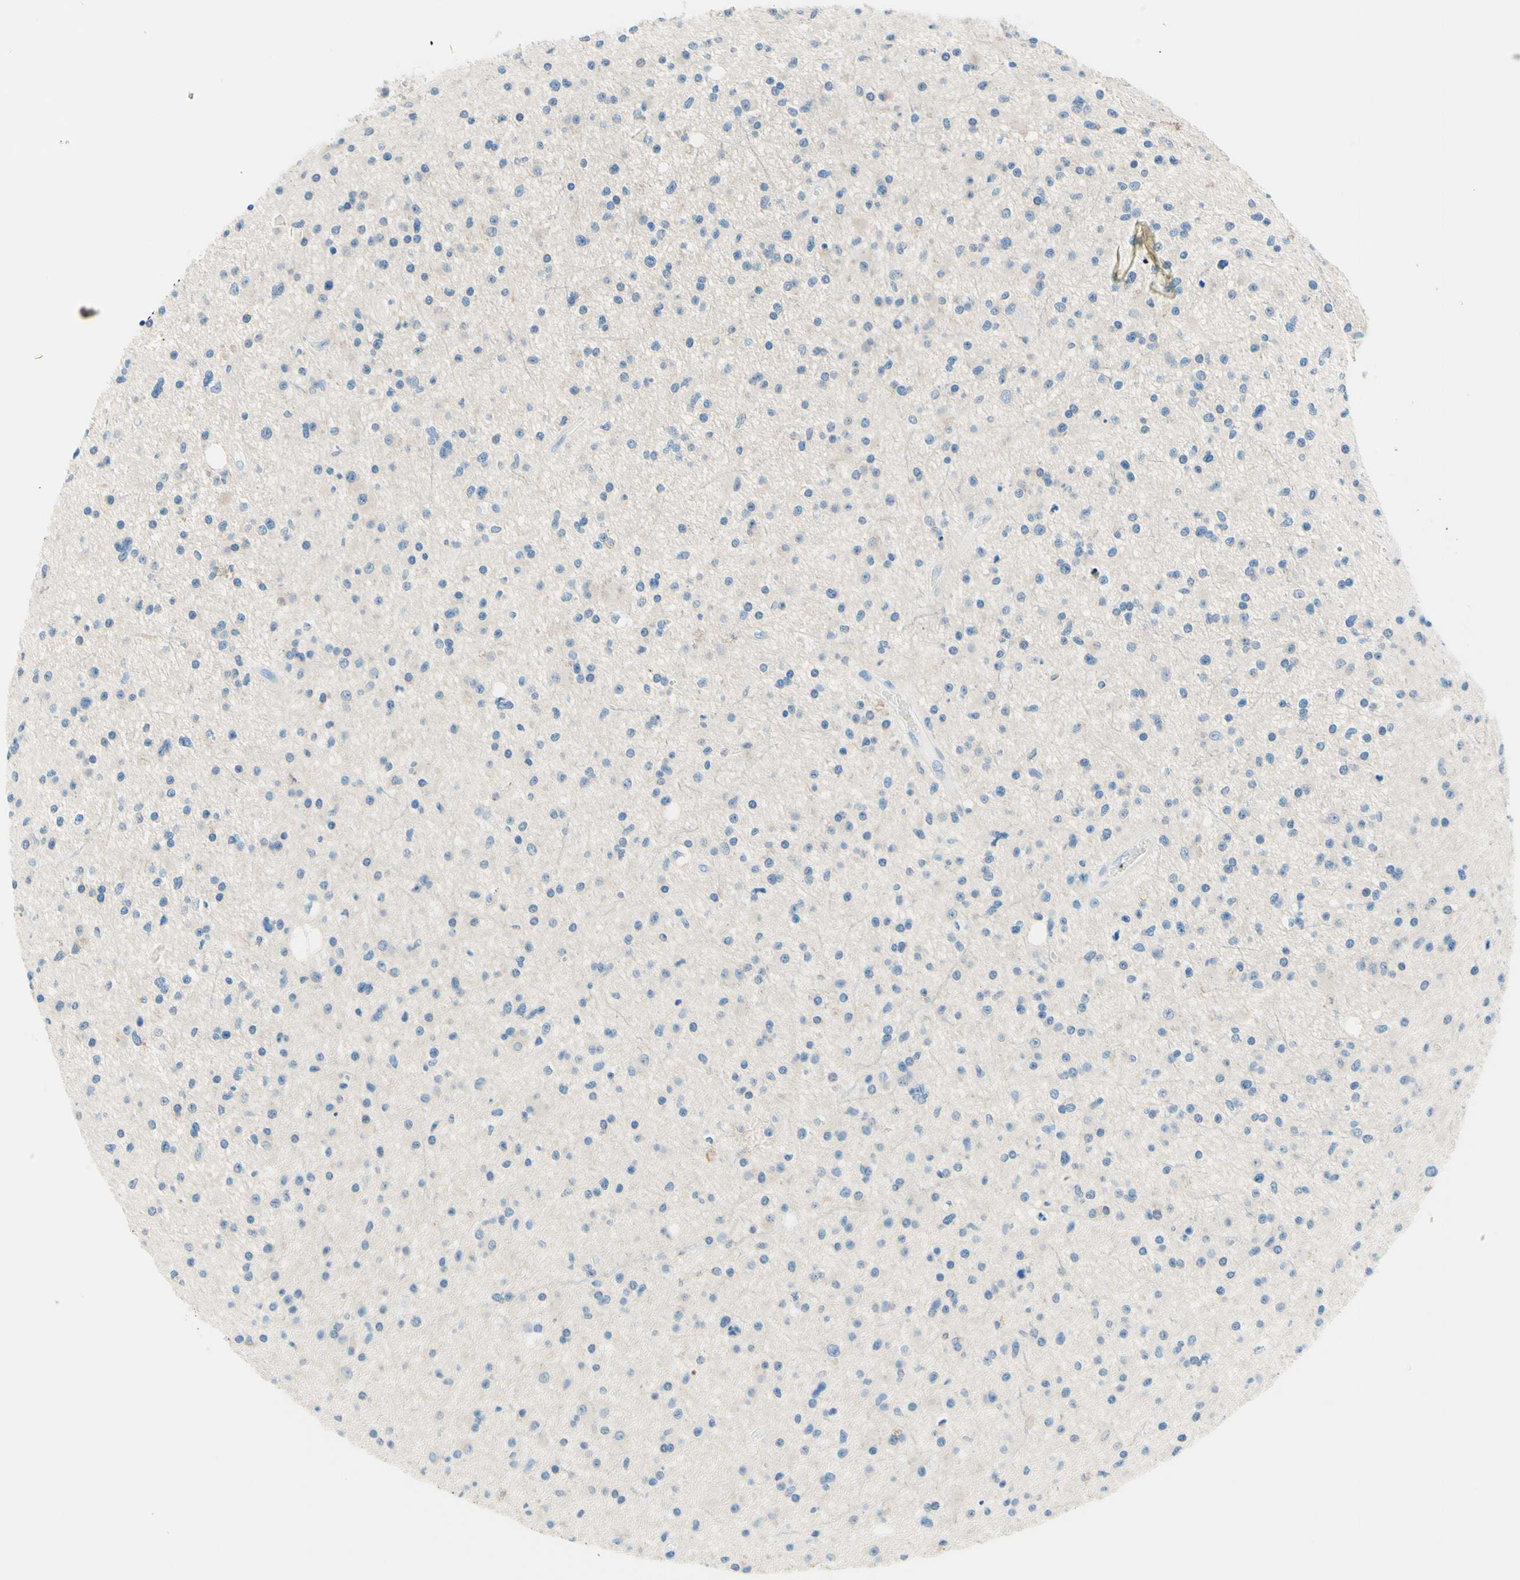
{"staining": {"intensity": "negative", "quantity": "none", "location": "none"}, "tissue": "glioma", "cell_type": "Tumor cells", "image_type": "cancer", "snomed": [{"axis": "morphology", "description": "Glioma, malignant, High grade"}, {"axis": "topography", "description": "Brain"}], "caption": "A photomicrograph of malignant glioma (high-grade) stained for a protein reveals no brown staining in tumor cells. (Brightfield microscopy of DAB (3,3'-diaminobenzidine) immunohistochemistry at high magnification).", "gene": "PASD1", "patient": {"sex": "male", "age": 33}}